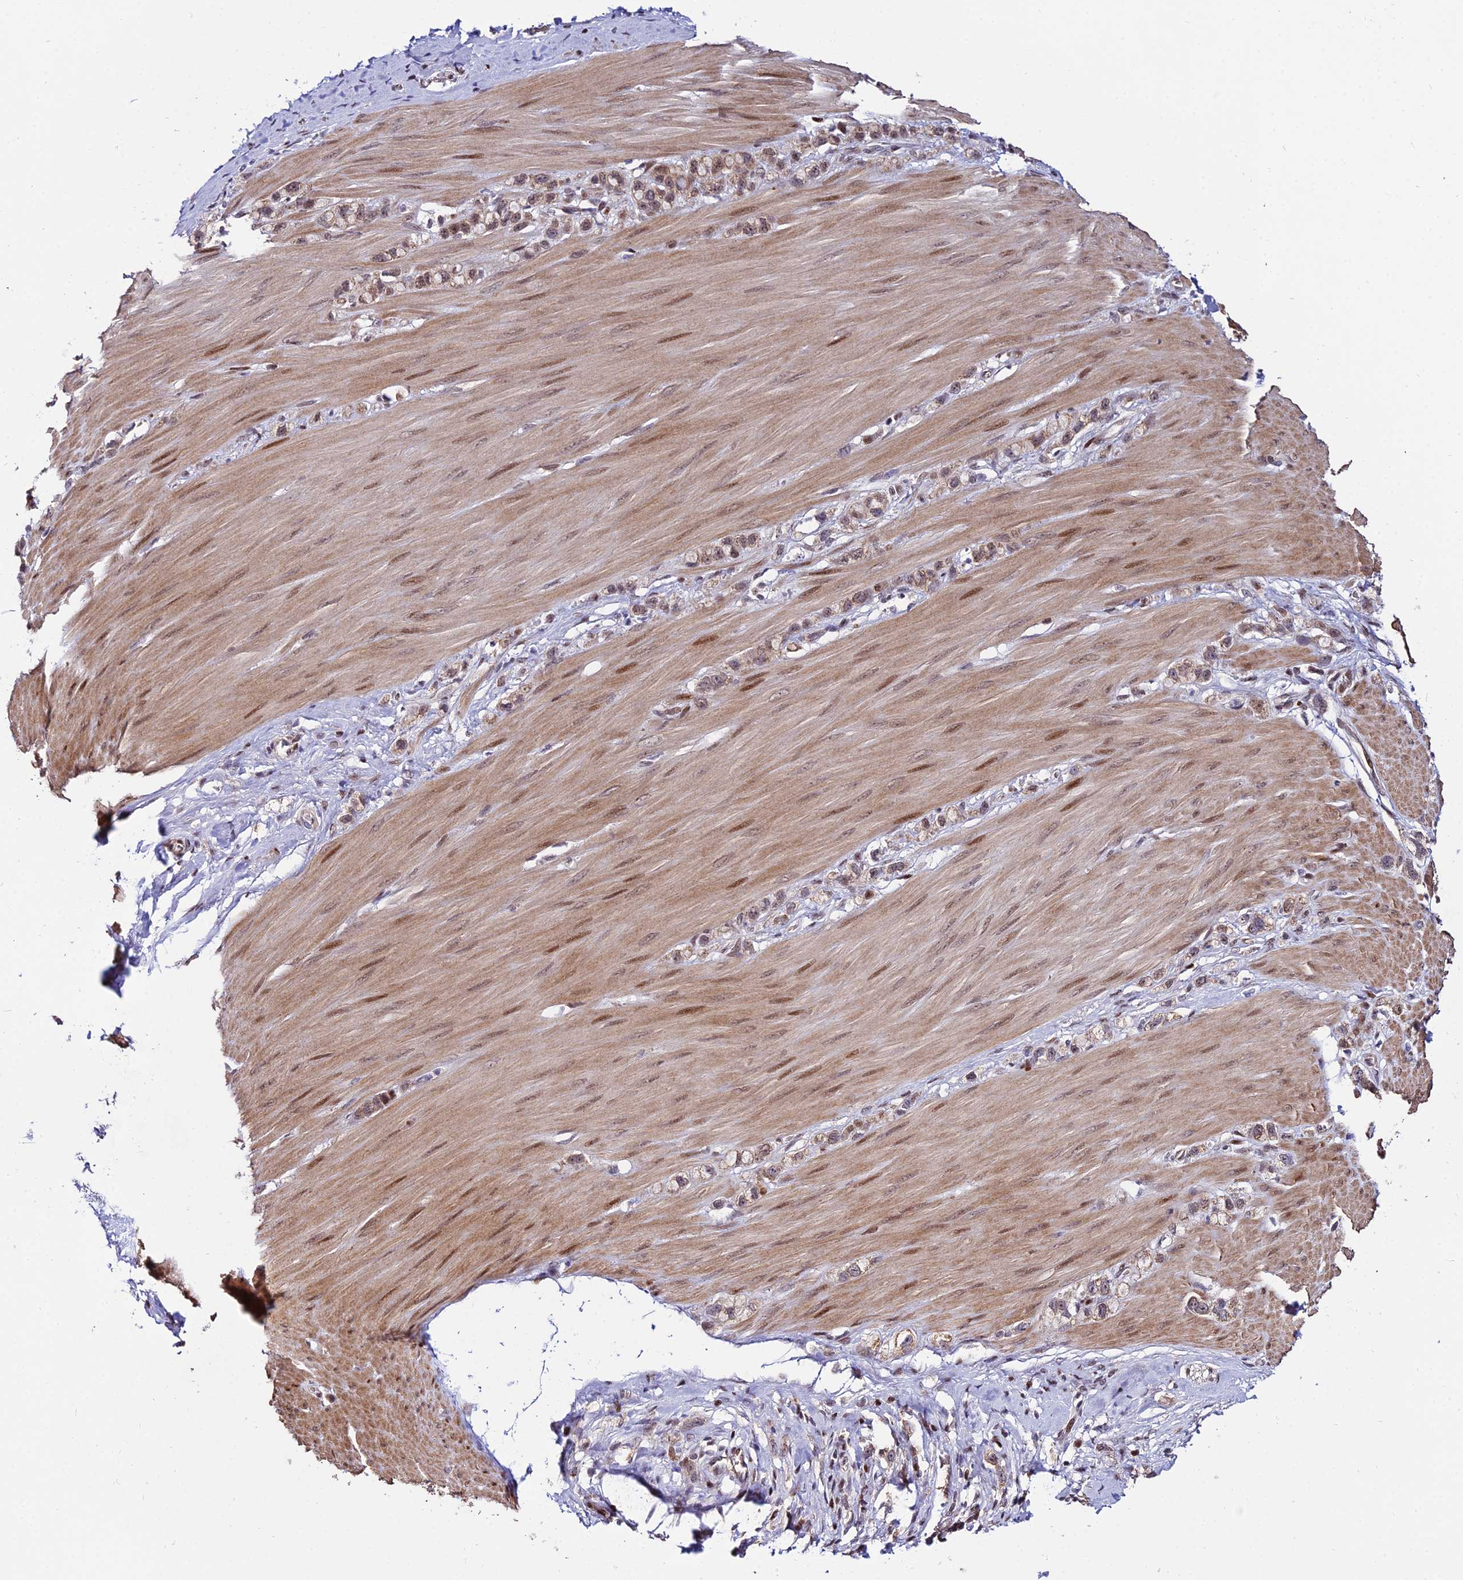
{"staining": {"intensity": "weak", "quantity": ">75%", "location": "nuclear"}, "tissue": "stomach cancer", "cell_type": "Tumor cells", "image_type": "cancer", "snomed": [{"axis": "morphology", "description": "Adenocarcinoma, NOS"}, {"axis": "topography", "description": "Stomach"}], "caption": "This micrograph shows stomach cancer (adenocarcinoma) stained with immunohistochemistry (IHC) to label a protein in brown. The nuclear of tumor cells show weak positivity for the protein. Nuclei are counter-stained blue.", "gene": "CIB3", "patient": {"sex": "female", "age": 65}}